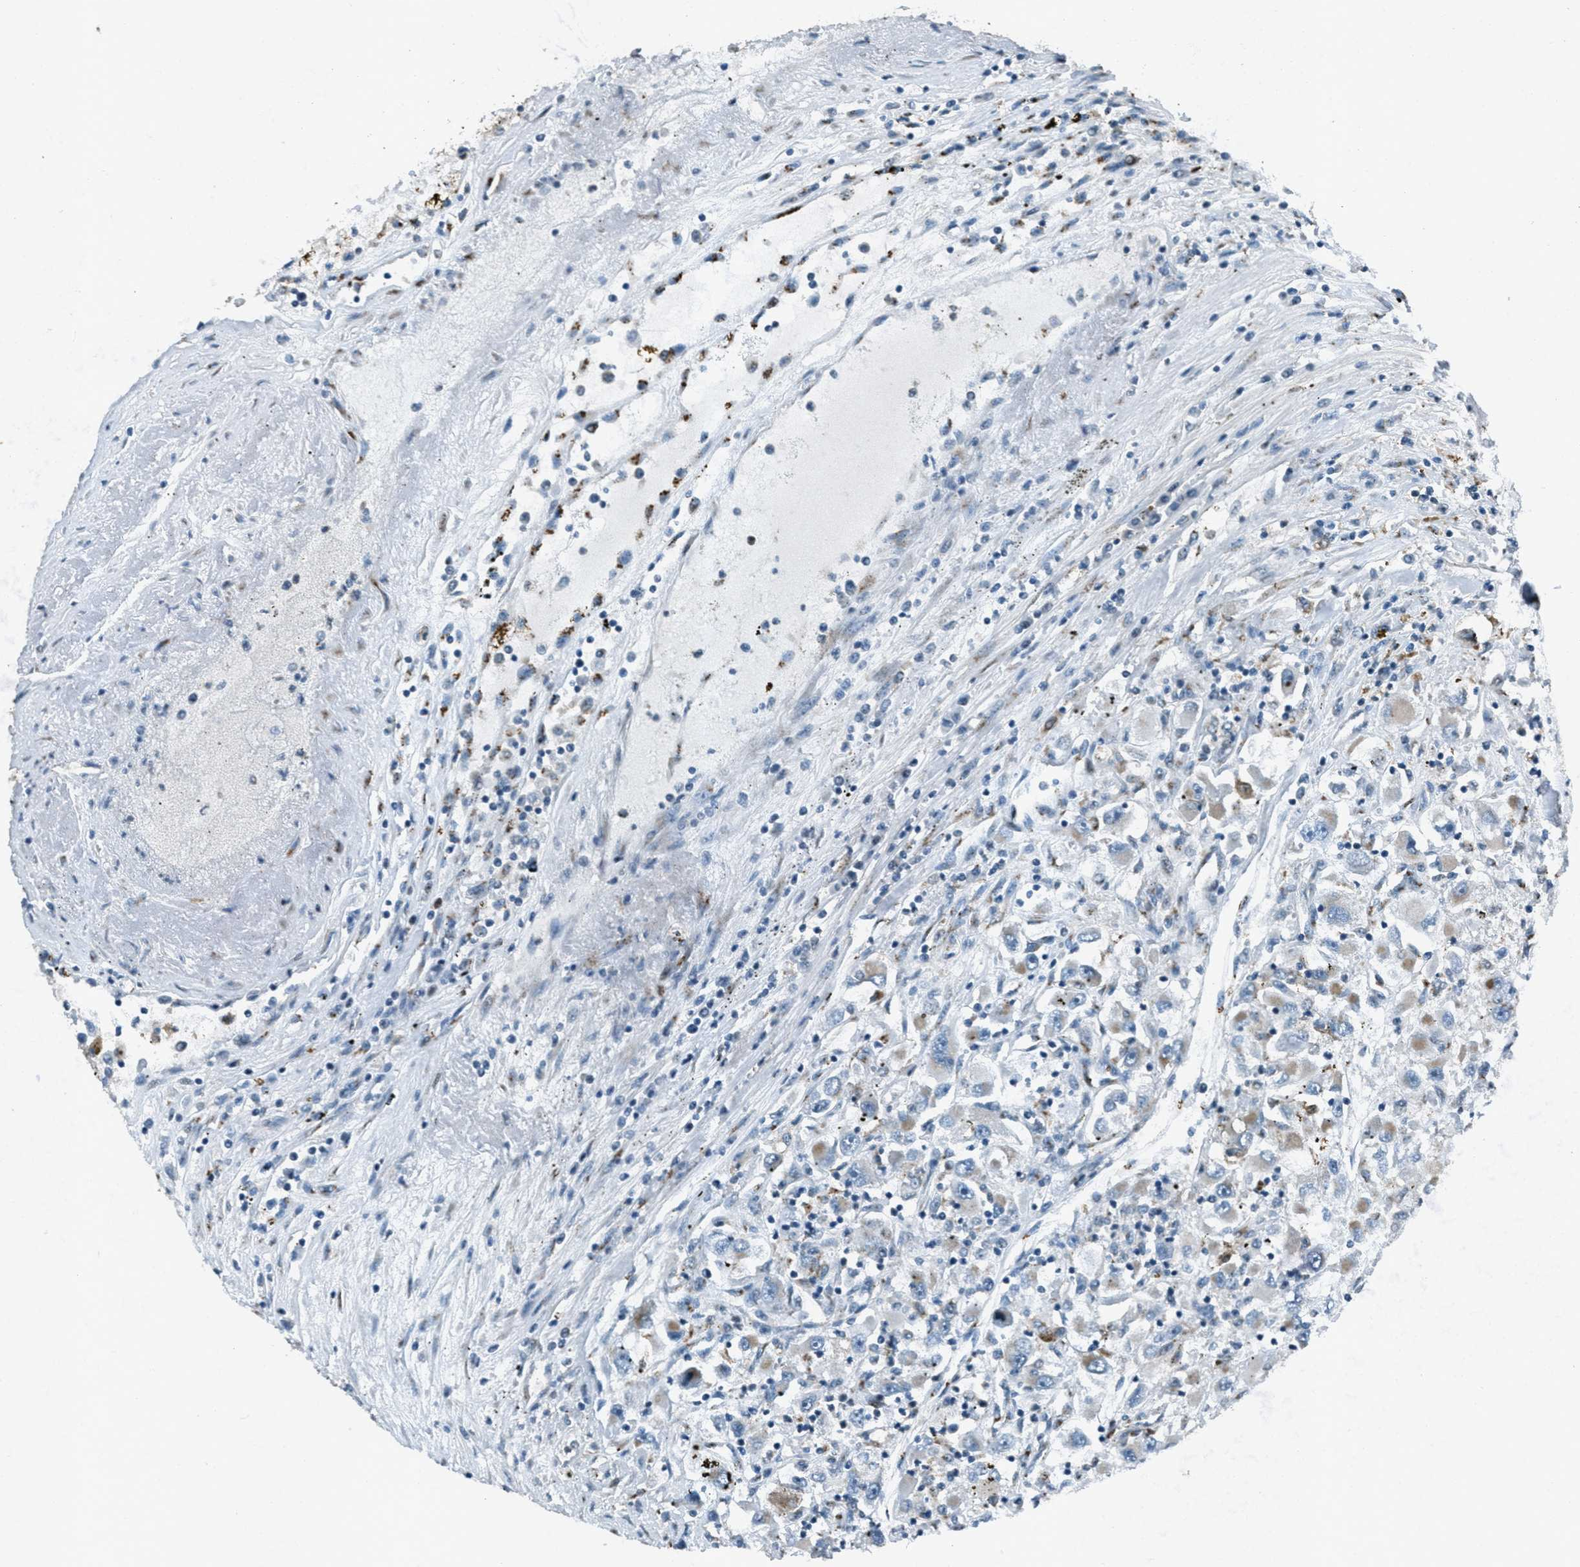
{"staining": {"intensity": "negative", "quantity": "none", "location": "none"}, "tissue": "renal cancer", "cell_type": "Tumor cells", "image_type": "cancer", "snomed": [{"axis": "morphology", "description": "Adenocarcinoma, NOS"}, {"axis": "topography", "description": "Kidney"}], "caption": "A histopathology image of adenocarcinoma (renal) stained for a protein demonstrates no brown staining in tumor cells.", "gene": "GPC6", "patient": {"sex": "female", "age": 52}}